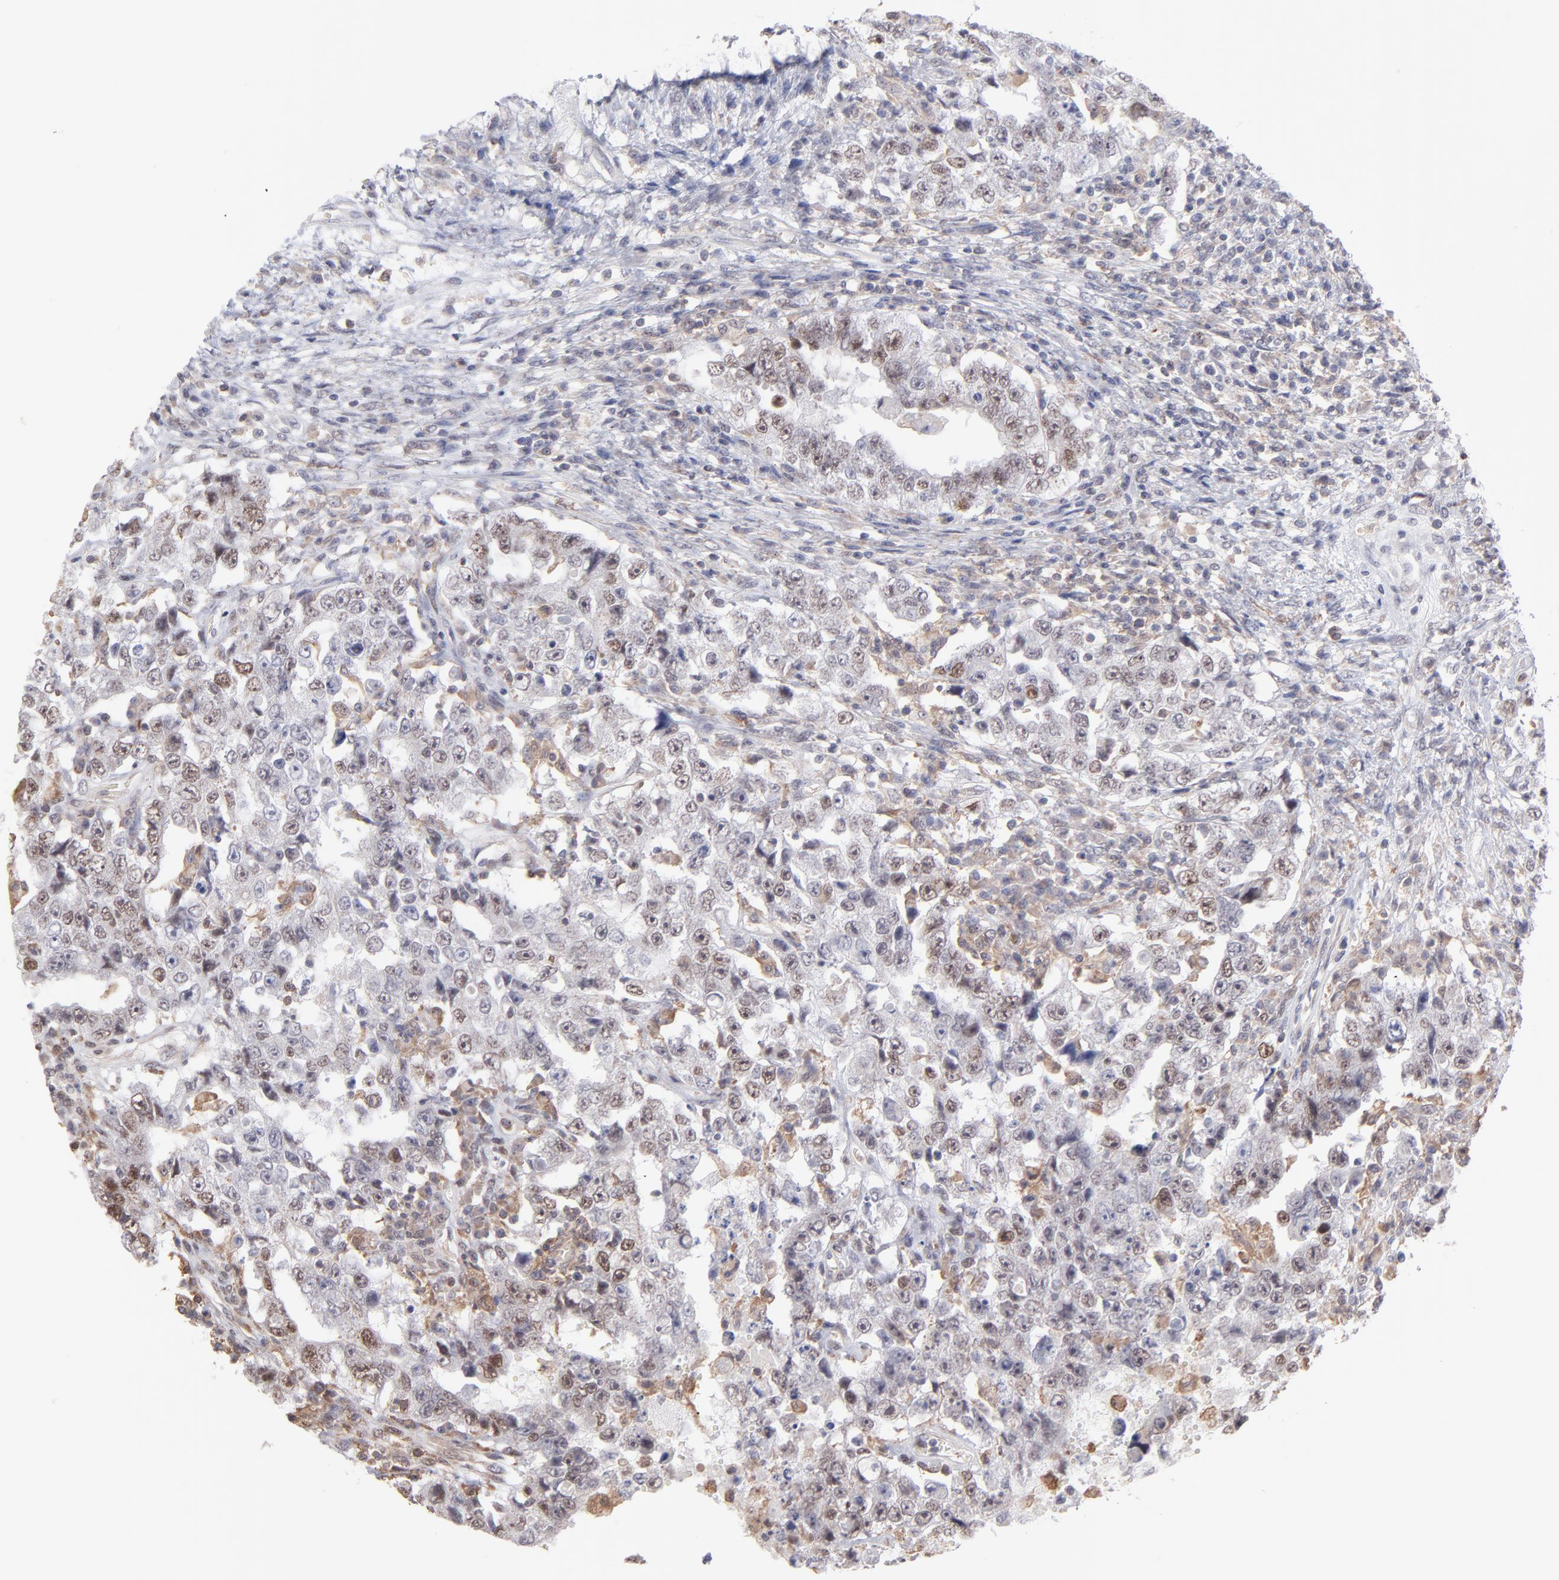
{"staining": {"intensity": "weak", "quantity": "25%-75%", "location": "nuclear"}, "tissue": "testis cancer", "cell_type": "Tumor cells", "image_type": "cancer", "snomed": [{"axis": "morphology", "description": "Carcinoma, Embryonal, NOS"}, {"axis": "topography", "description": "Testis"}], "caption": "A micrograph showing weak nuclear expression in approximately 25%-75% of tumor cells in embryonal carcinoma (testis), as visualized by brown immunohistochemical staining.", "gene": "OAS1", "patient": {"sex": "male", "age": 26}}